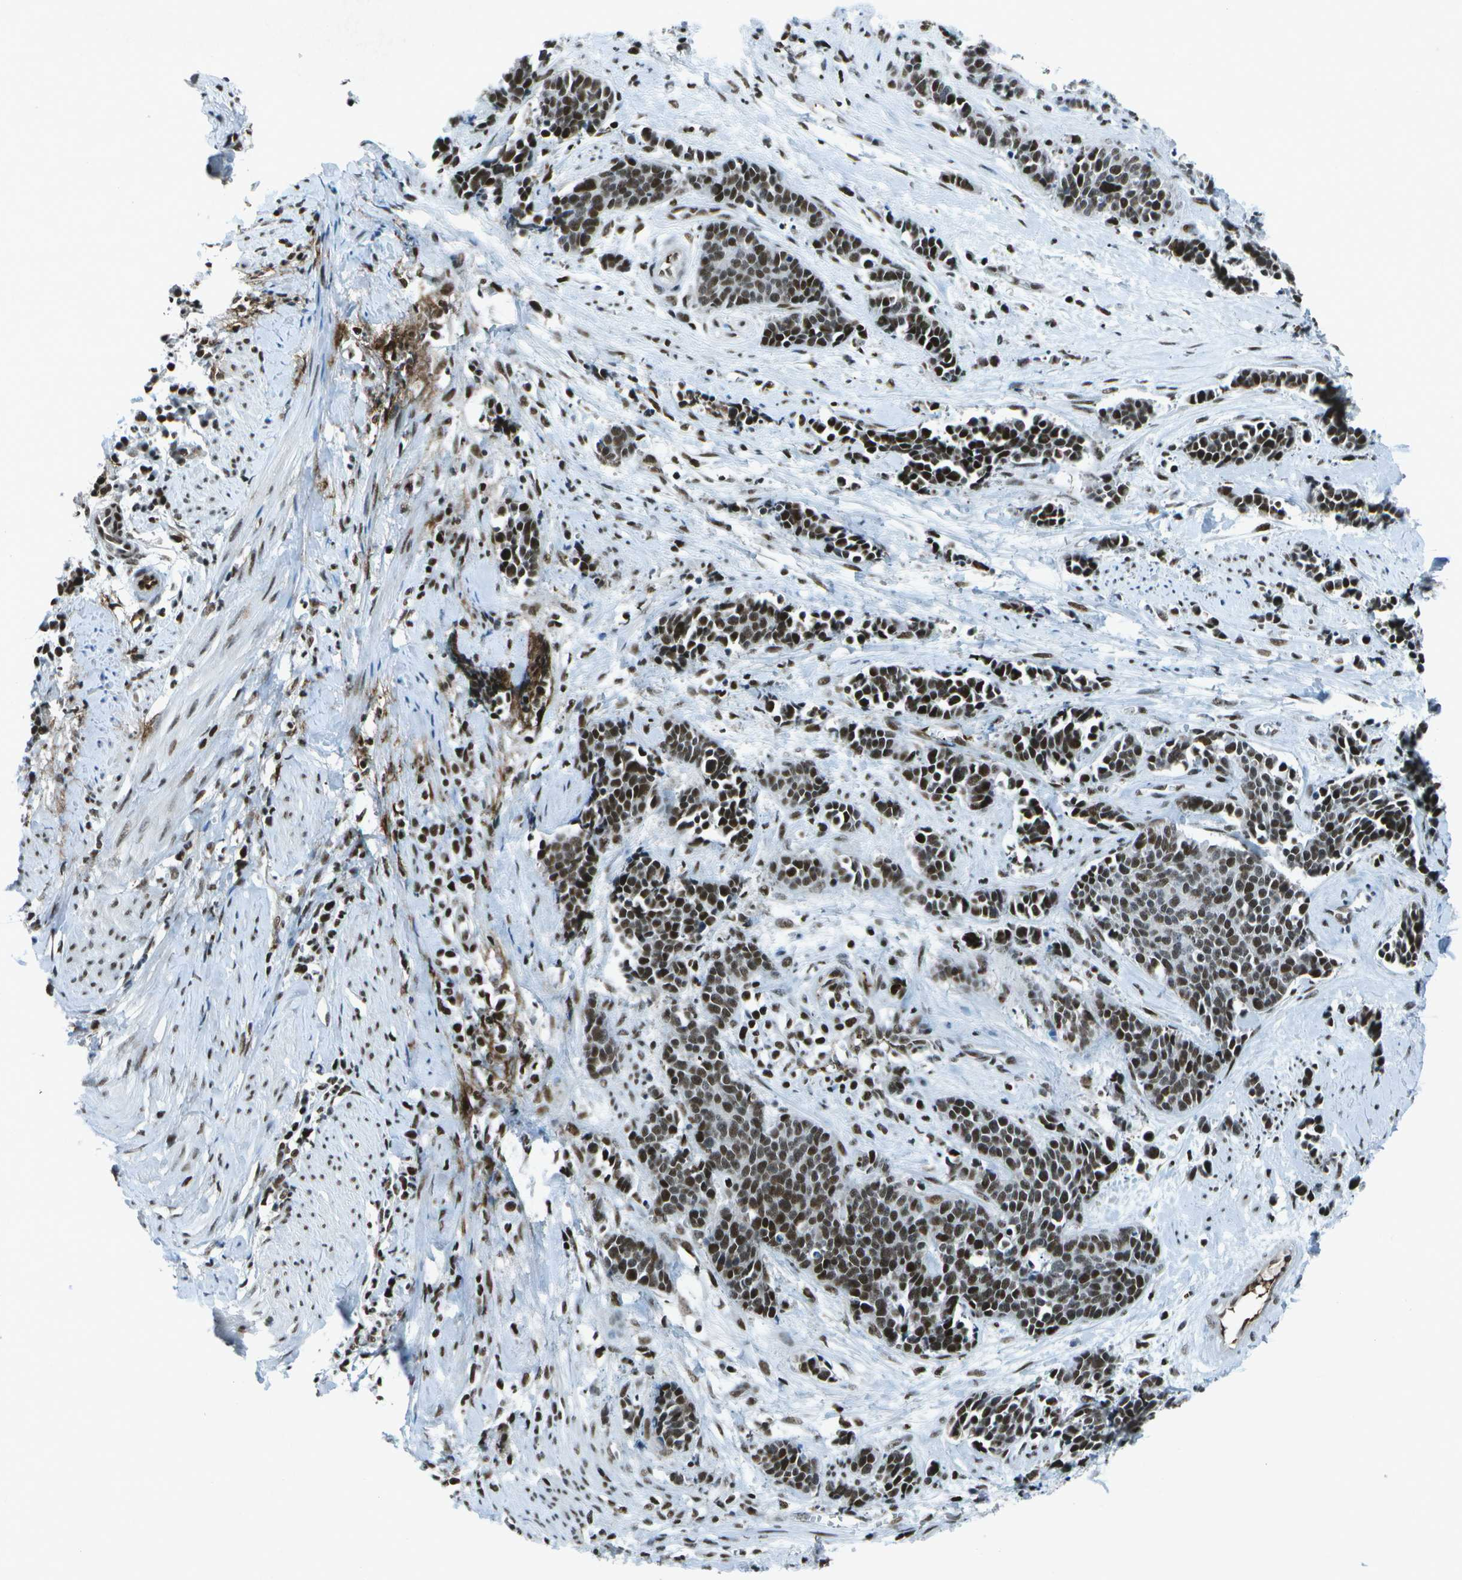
{"staining": {"intensity": "strong", "quantity": ">75%", "location": "nuclear"}, "tissue": "cervical cancer", "cell_type": "Tumor cells", "image_type": "cancer", "snomed": [{"axis": "morphology", "description": "Squamous cell carcinoma, NOS"}, {"axis": "topography", "description": "Cervix"}], "caption": "There is high levels of strong nuclear expression in tumor cells of cervical cancer (squamous cell carcinoma), as demonstrated by immunohistochemical staining (brown color).", "gene": "MTA2", "patient": {"sex": "female", "age": 35}}